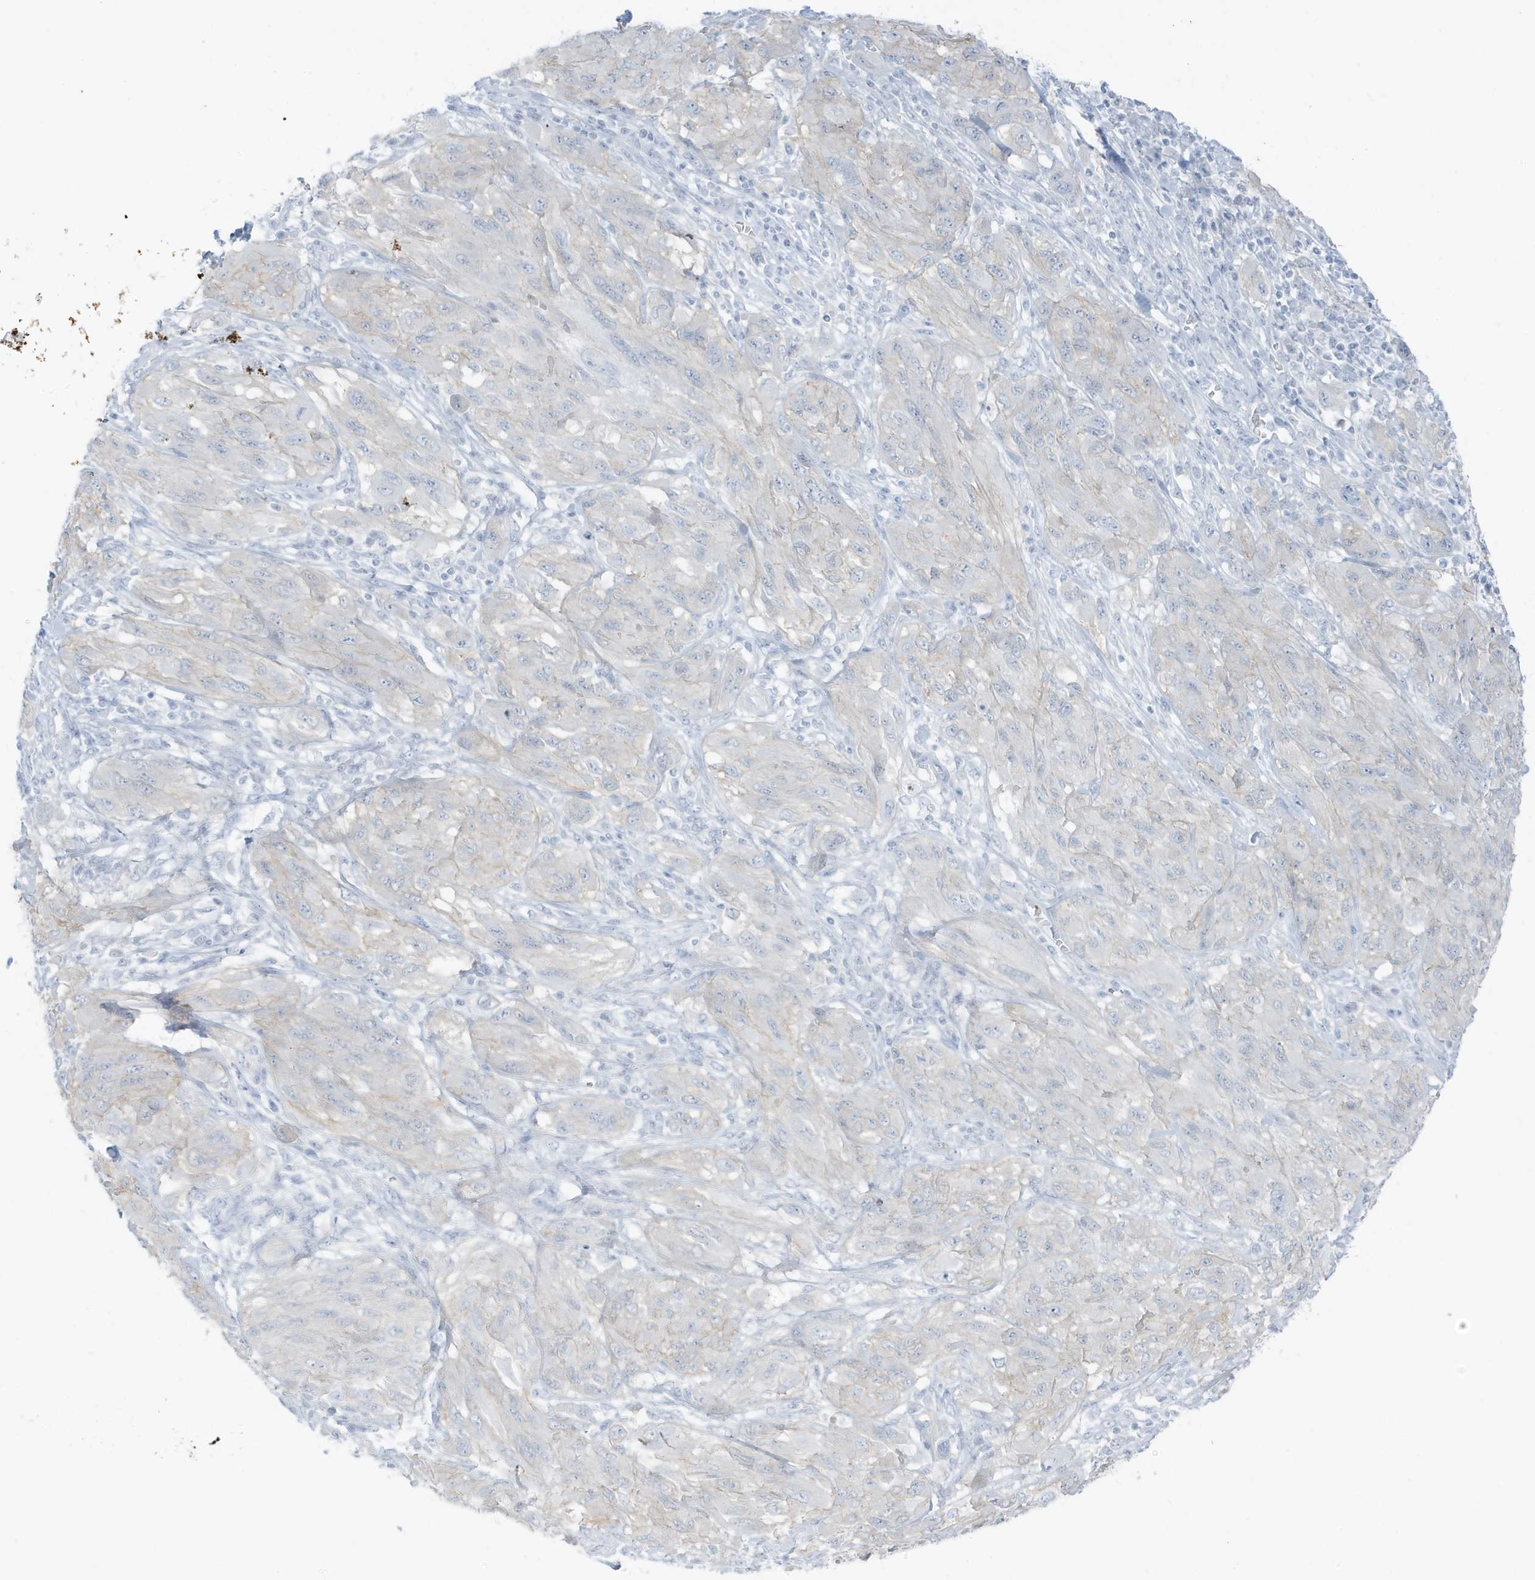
{"staining": {"intensity": "negative", "quantity": "none", "location": "none"}, "tissue": "melanoma", "cell_type": "Tumor cells", "image_type": "cancer", "snomed": [{"axis": "morphology", "description": "Malignant melanoma, NOS"}, {"axis": "topography", "description": "Skin"}], "caption": "Immunohistochemistry of human malignant melanoma shows no positivity in tumor cells.", "gene": "ZFP64", "patient": {"sex": "female", "age": 91}}